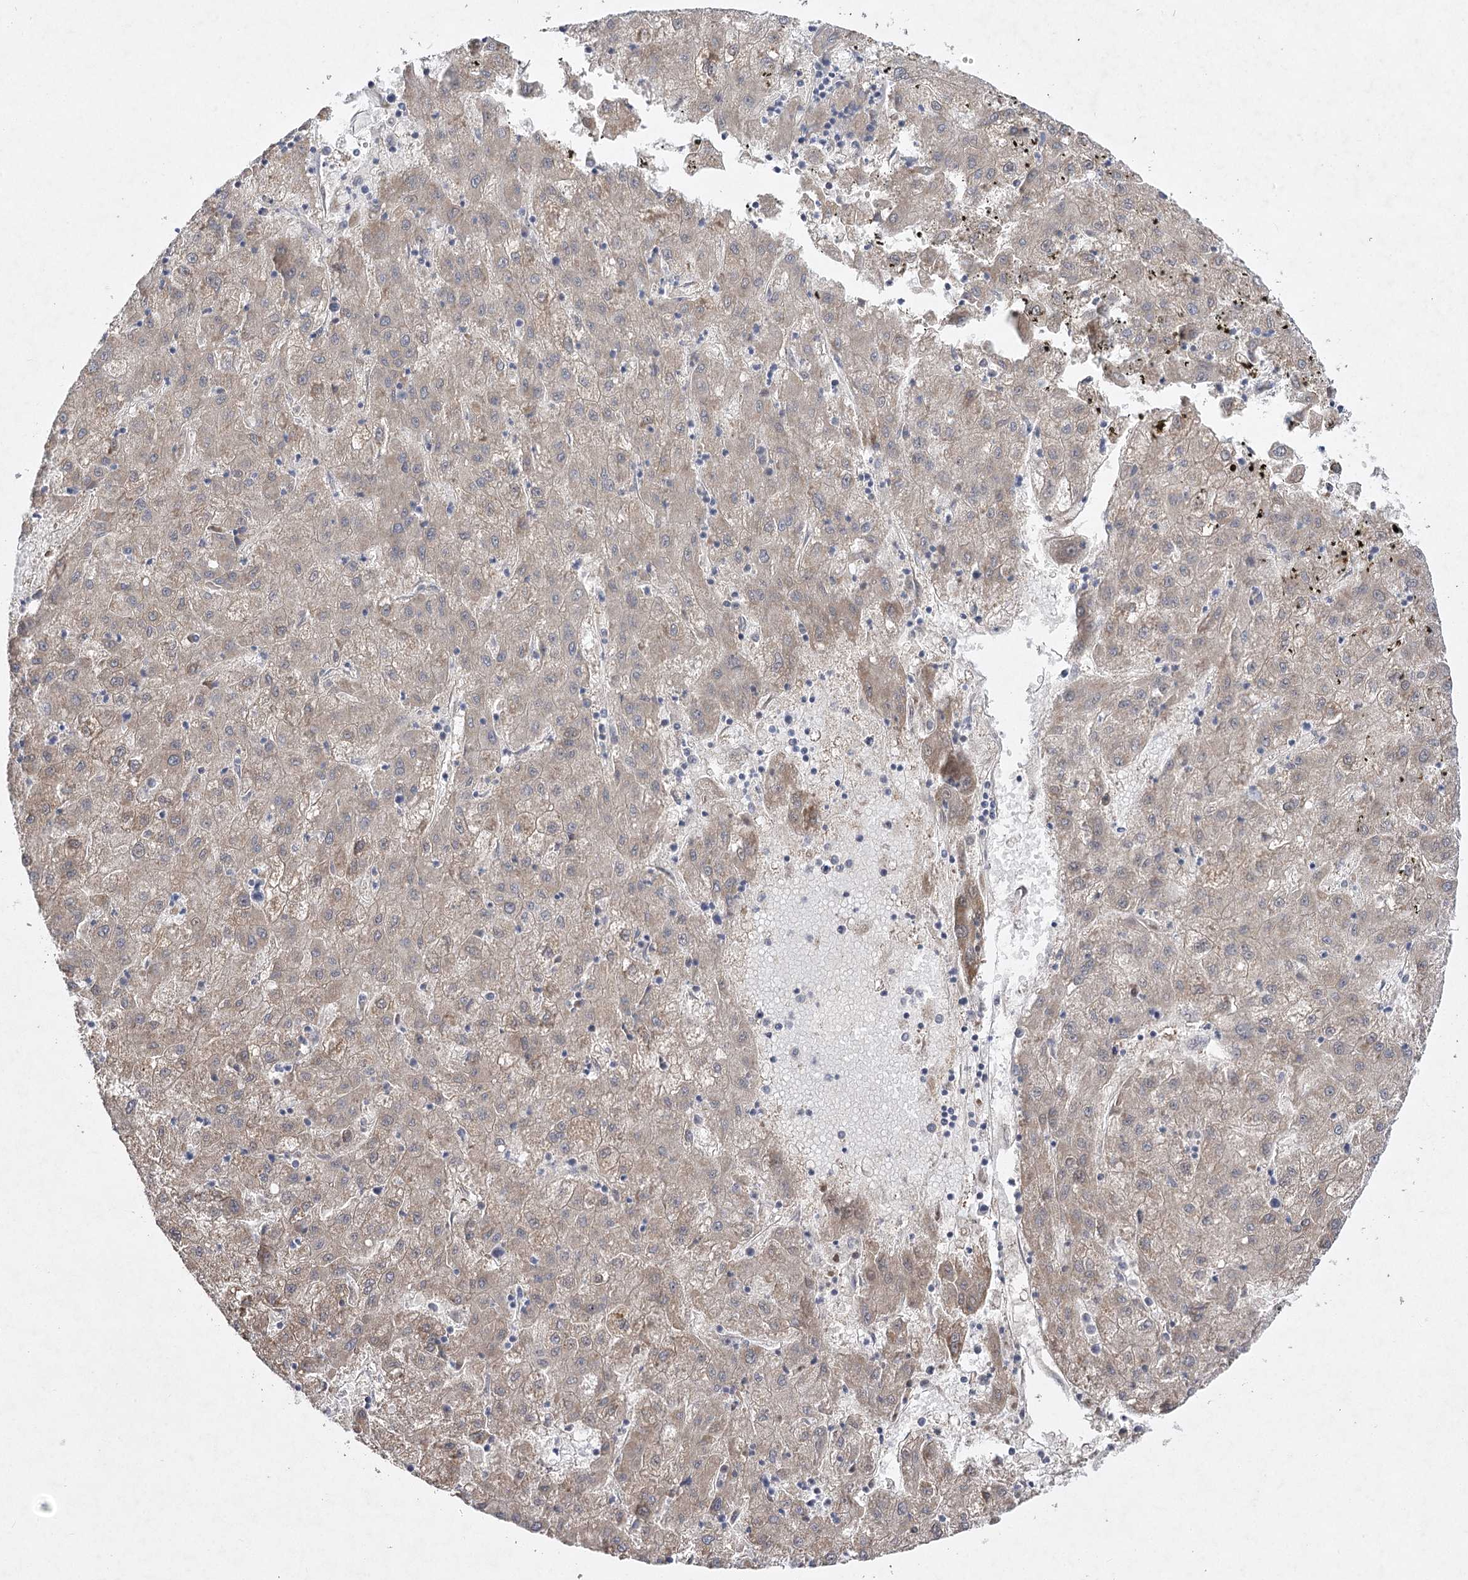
{"staining": {"intensity": "weak", "quantity": "<25%", "location": "cytoplasmic/membranous"}, "tissue": "liver cancer", "cell_type": "Tumor cells", "image_type": "cancer", "snomed": [{"axis": "morphology", "description": "Carcinoma, Hepatocellular, NOS"}, {"axis": "topography", "description": "Liver"}], "caption": "Micrograph shows no significant protein staining in tumor cells of liver cancer.", "gene": "TMEM187", "patient": {"sex": "male", "age": 72}}